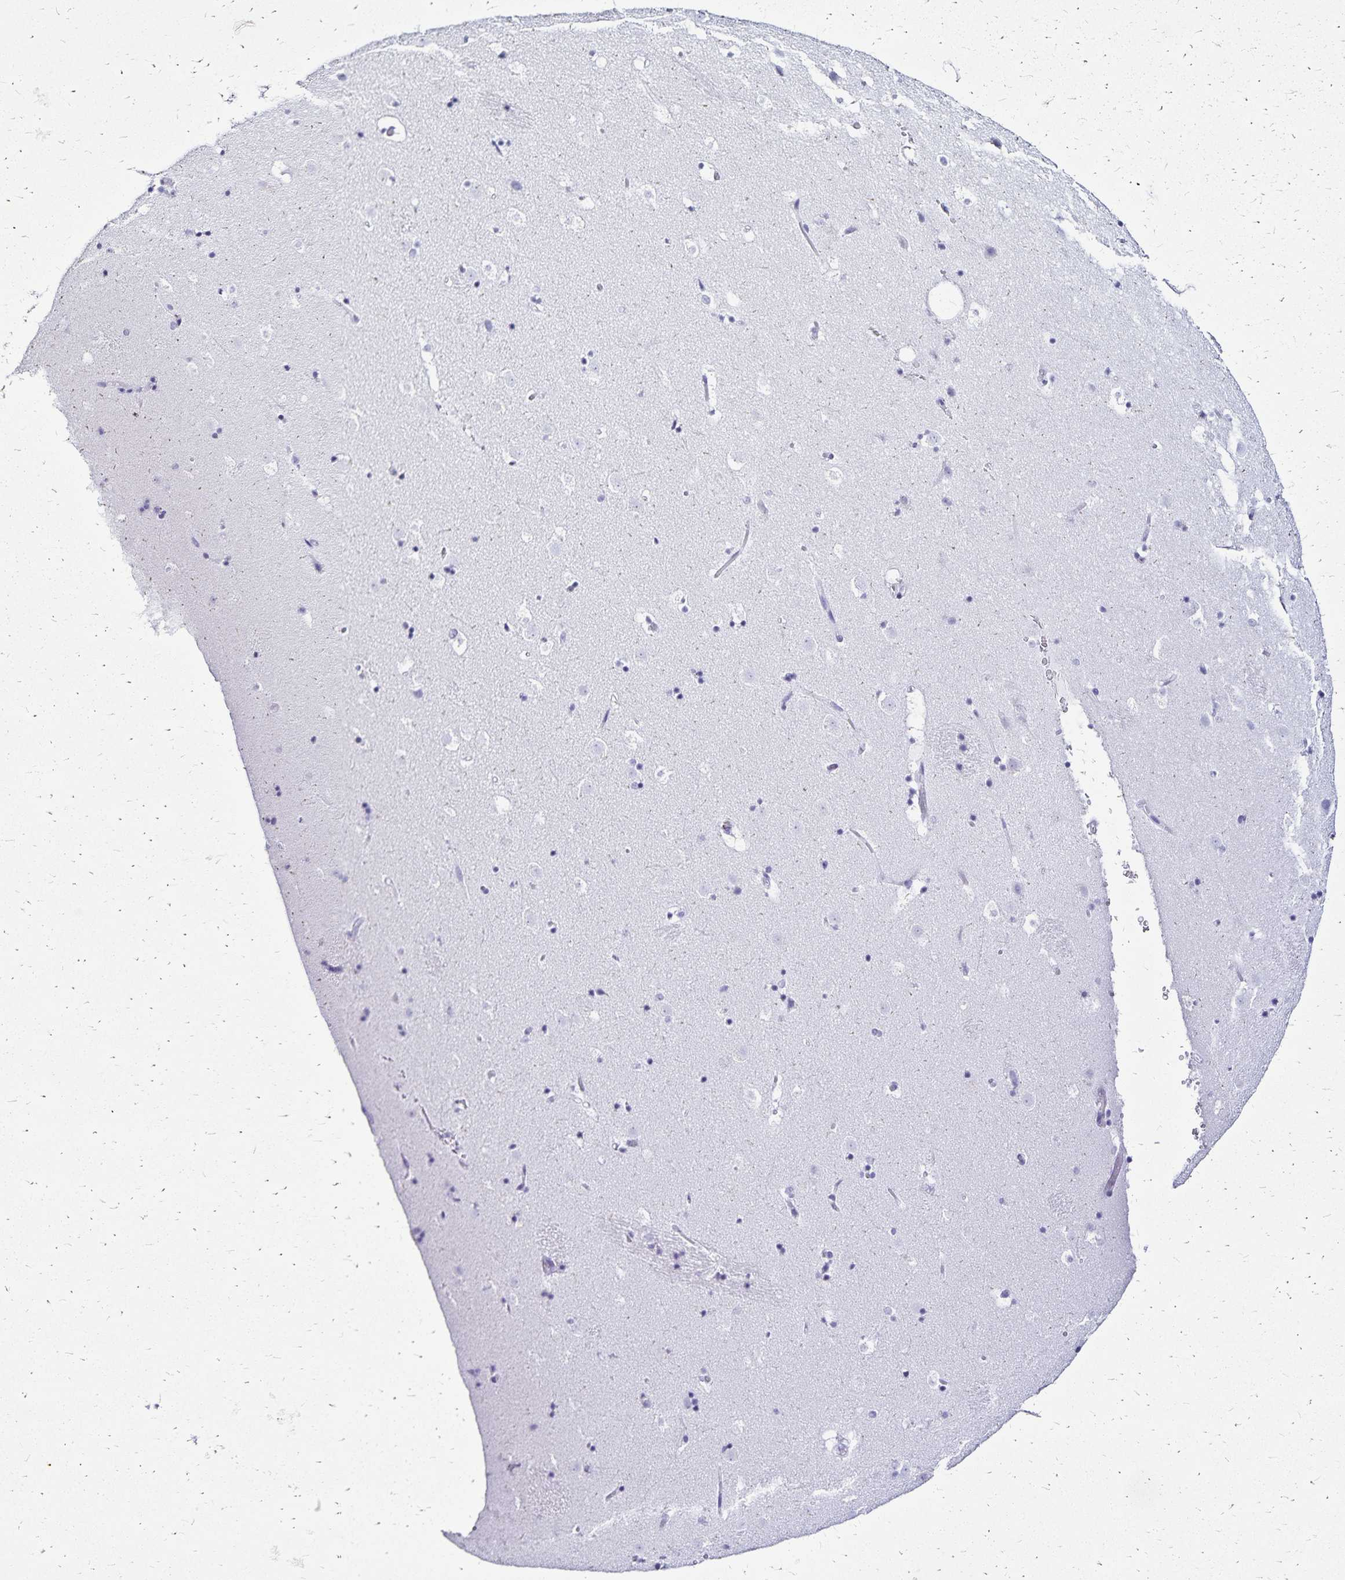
{"staining": {"intensity": "negative", "quantity": "none", "location": "none"}, "tissue": "caudate", "cell_type": "Glial cells", "image_type": "normal", "snomed": [{"axis": "morphology", "description": "Normal tissue, NOS"}, {"axis": "topography", "description": "Lateral ventricle wall"}], "caption": "Caudate stained for a protein using immunohistochemistry (IHC) exhibits no expression glial cells.", "gene": "LIN28B", "patient": {"sex": "male", "age": 37}}